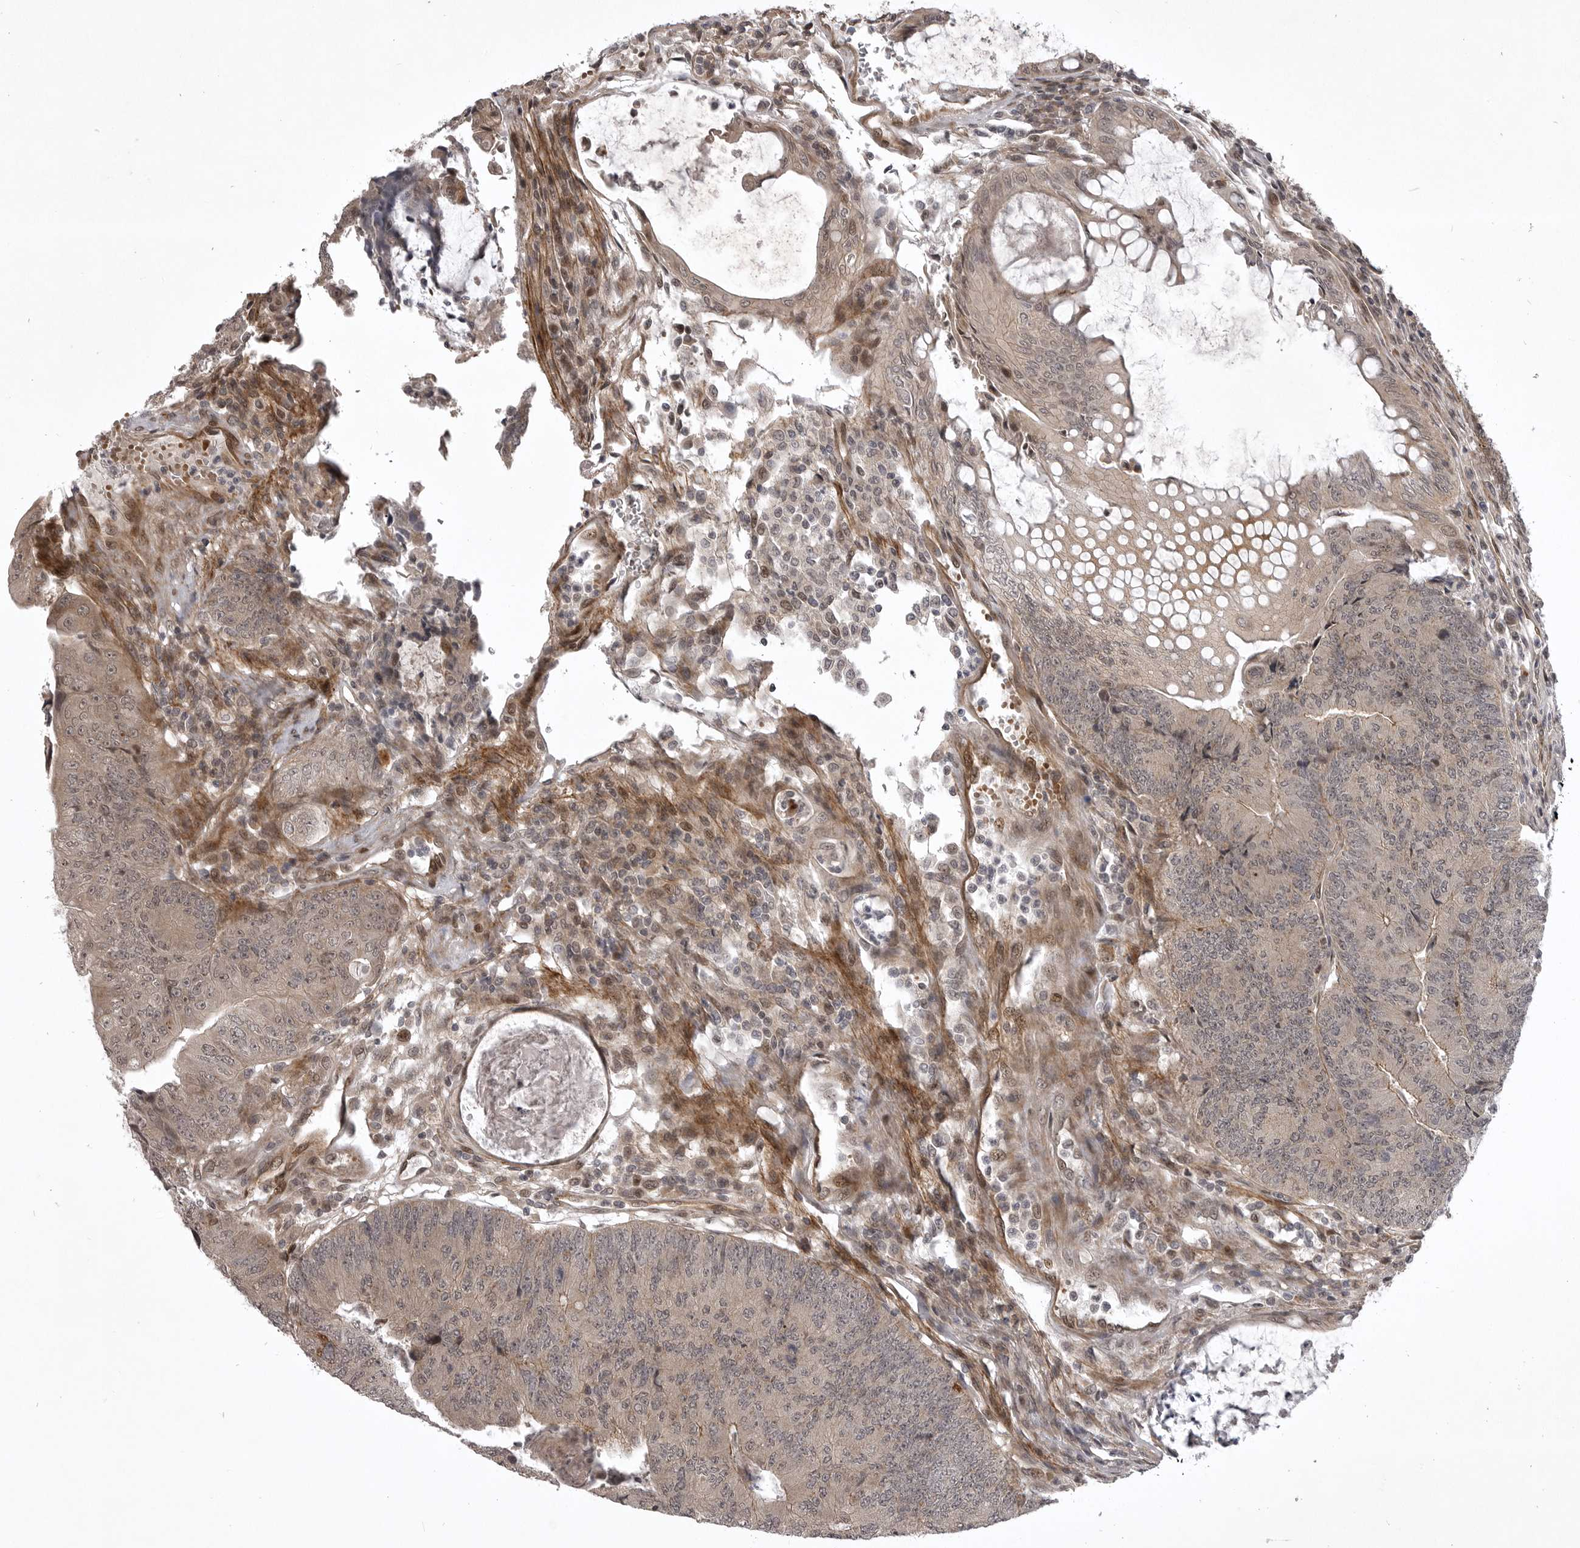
{"staining": {"intensity": "weak", "quantity": "25%-75%", "location": "cytoplasmic/membranous"}, "tissue": "colorectal cancer", "cell_type": "Tumor cells", "image_type": "cancer", "snomed": [{"axis": "morphology", "description": "Adenocarcinoma, NOS"}, {"axis": "topography", "description": "Colon"}], "caption": "Tumor cells reveal low levels of weak cytoplasmic/membranous expression in about 25%-75% of cells in colorectal cancer.", "gene": "SNX16", "patient": {"sex": "female", "age": 67}}